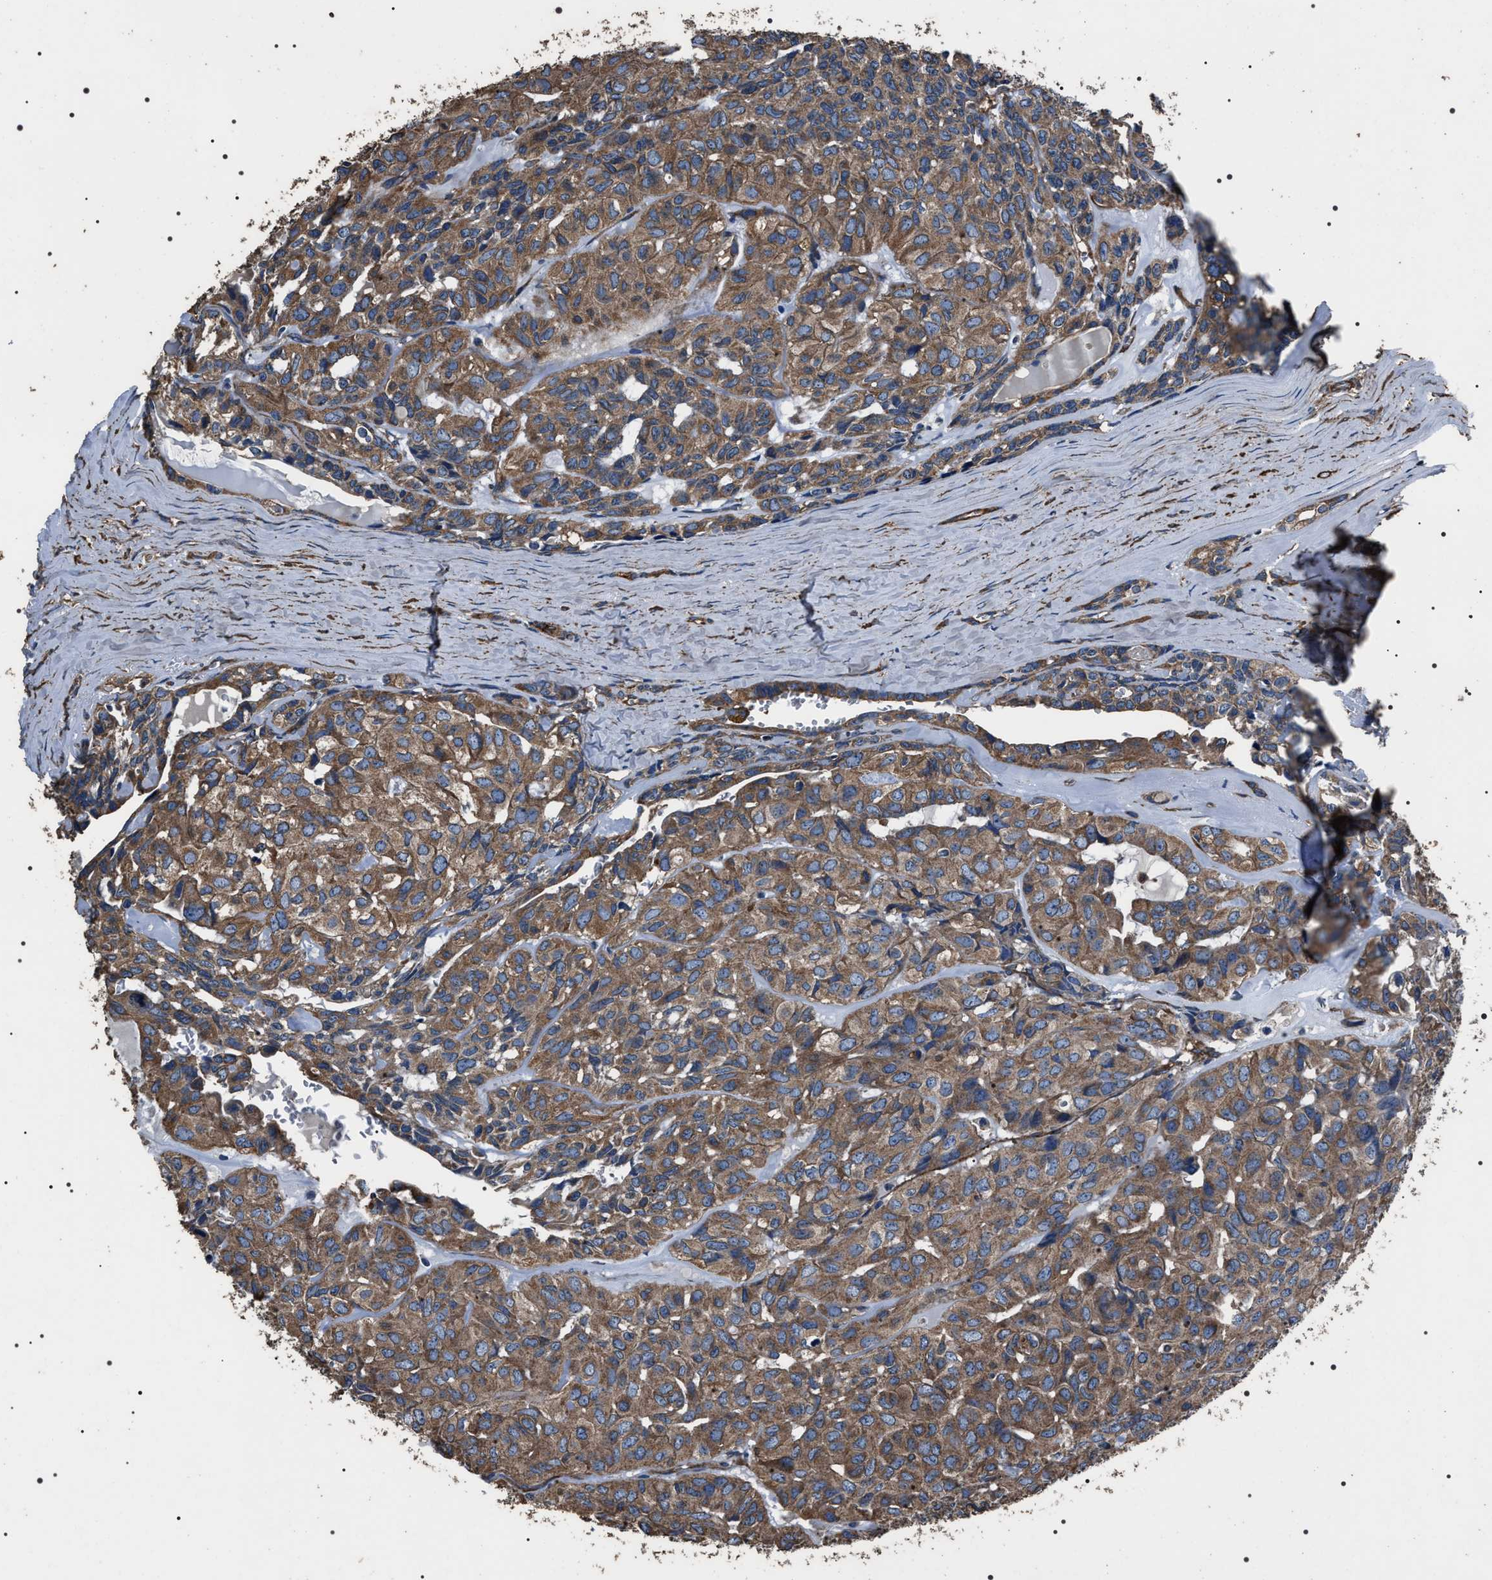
{"staining": {"intensity": "moderate", "quantity": ">75%", "location": "cytoplasmic/membranous"}, "tissue": "head and neck cancer", "cell_type": "Tumor cells", "image_type": "cancer", "snomed": [{"axis": "morphology", "description": "Adenocarcinoma, NOS"}, {"axis": "topography", "description": "Salivary gland, NOS"}, {"axis": "topography", "description": "Head-Neck"}], "caption": "The immunohistochemical stain shows moderate cytoplasmic/membranous expression in tumor cells of adenocarcinoma (head and neck) tissue.", "gene": "HSCB", "patient": {"sex": "female", "age": 76}}